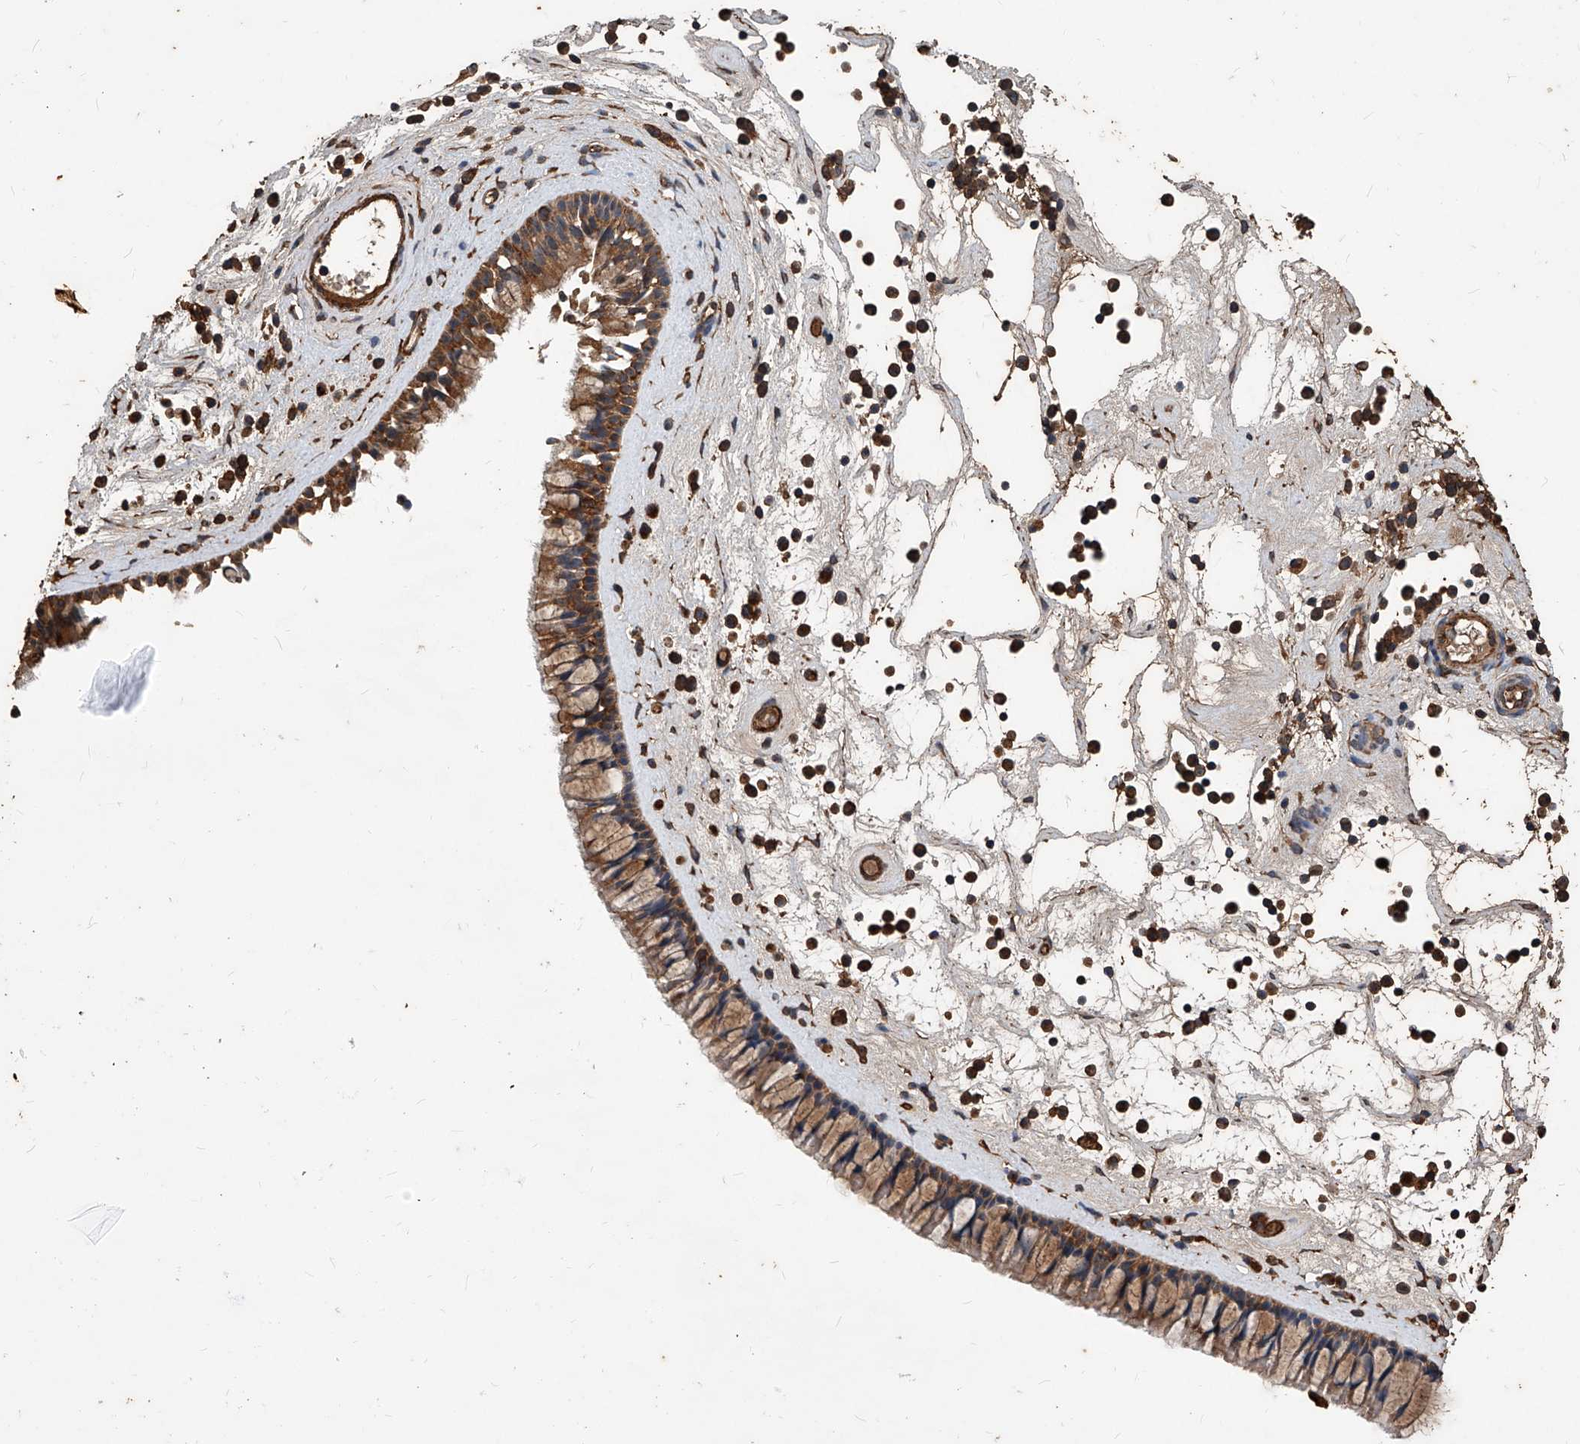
{"staining": {"intensity": "moderate", "quantity": ">75%", "location": "cytoplasmic/membranous"}, "tissue": "nasopharynx", "cell_type": "Respiratory epithelial cells", "image_type": "normal", "snomed": [{"axis": "morphology", "description": "Normal tissue, NOS"}, {"axis": "topography", "description": "Nasopharynx"}], "caption": "Immunohistochemical staining of unremarkable human nasopharynx reveals moderate cytoplasmic/membranous protein staining in about >75% of respiratory epithelial cells. (DAB (3,3'-diaminobenzidine) IHC with brightfield microscopy, high magnification).", "gene": "UCP2", "patient": {"sex": "male", "age": 64}}